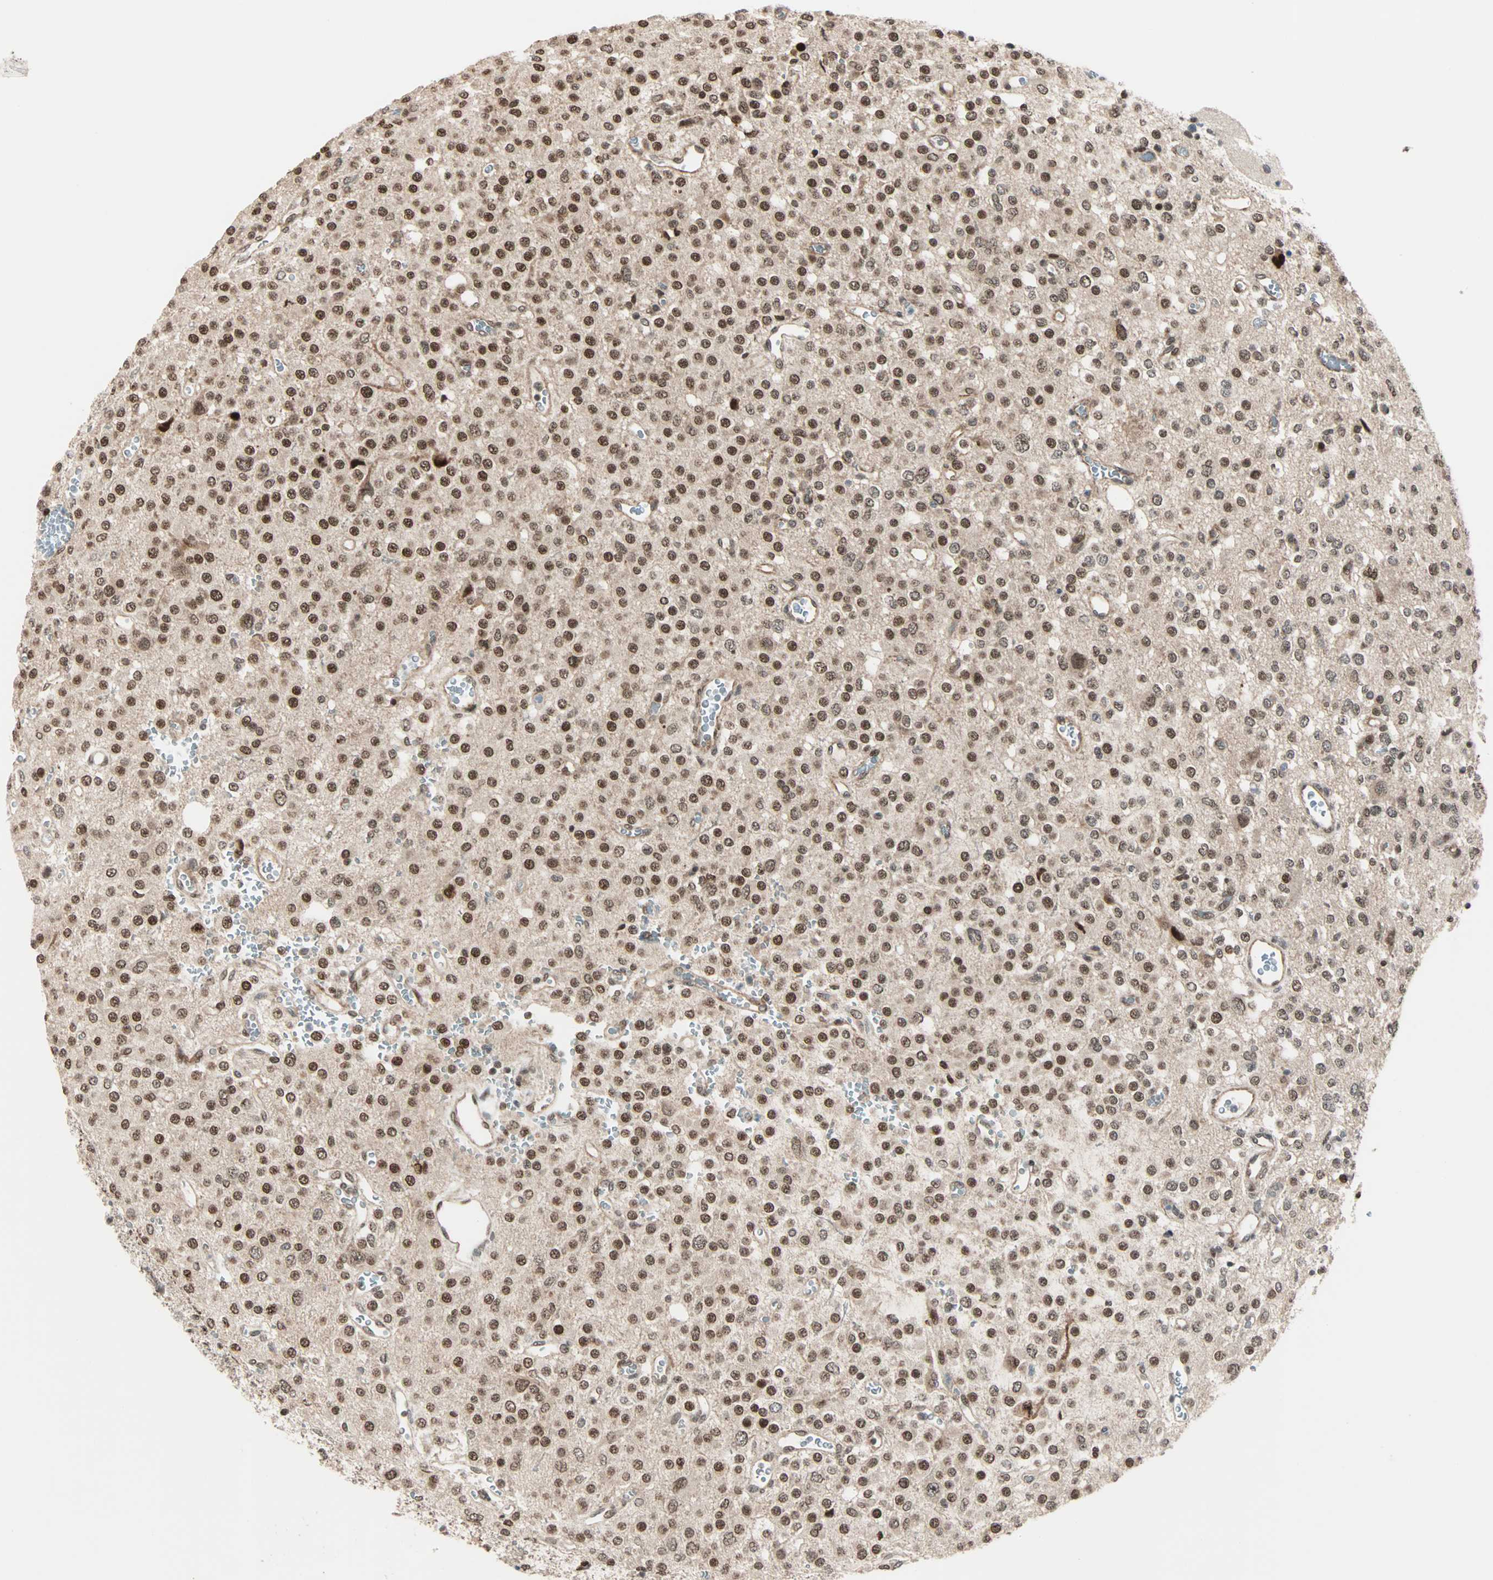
{"staining": {"intensity": "moderate", "quantity": ">75%", "location": "nuclear"}, "tissue": "glioma", "cell_type": "Tumor cells", "image_type": "cancer", "snomed": [{"axis": "morphology", "description": "Glioma, malignant, Low grade"}, {"axis": "topography", "description": "Brain"}], "caption": "Brown immunohistochemical staining in glioma exhibits moderate nuclear staining in approximately >75% of tumor cells. (Brightfield microscopy of DAB IHC at high magnification).", "gene": "CBX4", "patient": {"sex": "male", "age": 38}}